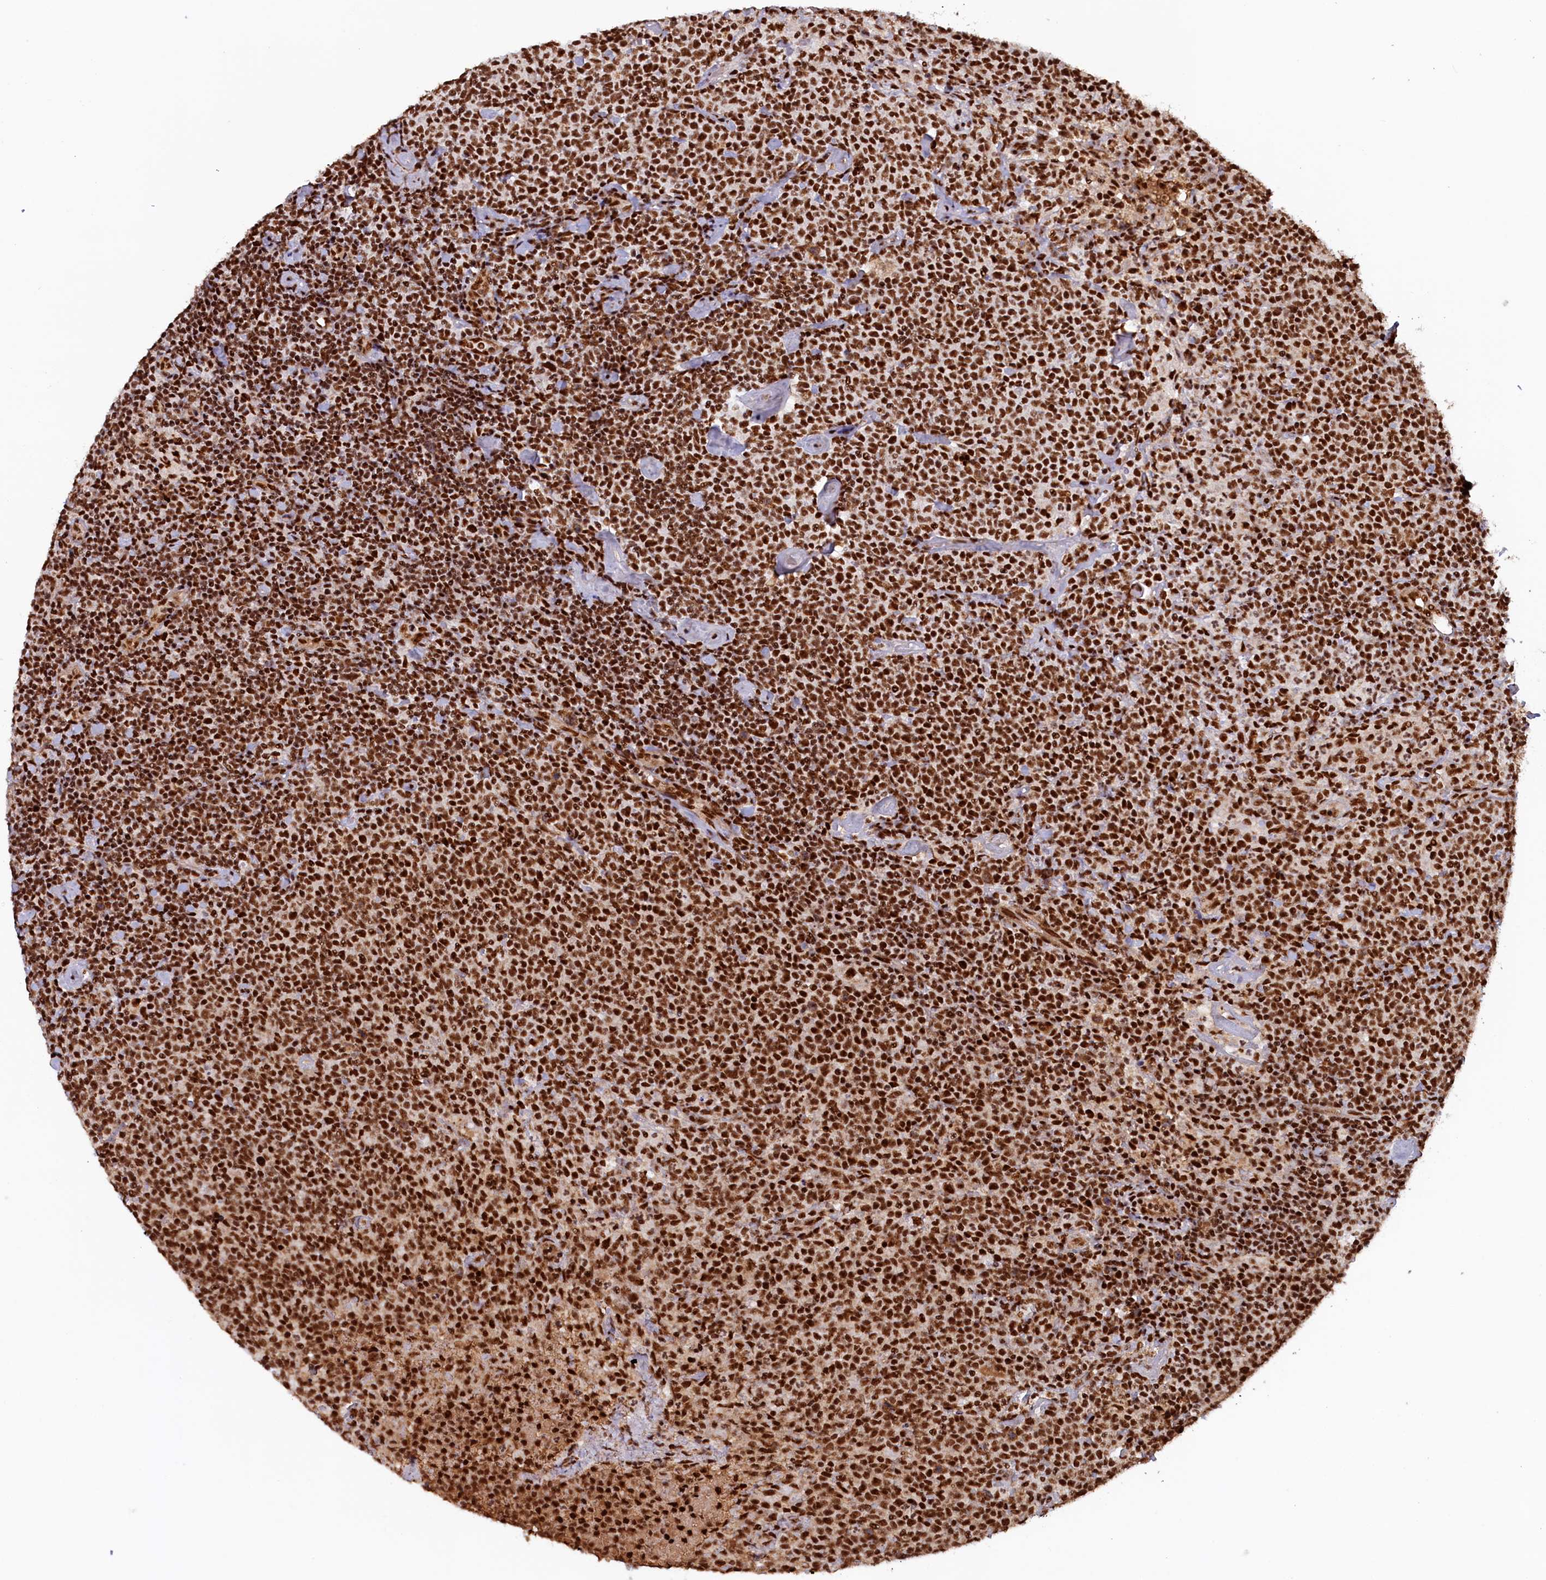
{"staining": {"intensity": "strong", "quantity": ">75%", "location": "nuclear"}, "tissue": "lymphoma", "cell_type": "Tumor cells", "image_type": "cancer", "snomed": [{"axis": "morphology", "description": "Malignant lymphoma, non-Hodgkin's type, High grade"}, {"axis": "topography", "description": "Lymph node"}], "caption": "This histopathology image reveals IHC staining of human high-grade malignant lymphoma, non-Hodgkin's type, with high strong nuclear staining in about >75% of tumor cells.", "gene": "ZC3H18", "patient": {"sex": "male", "age": 61}}